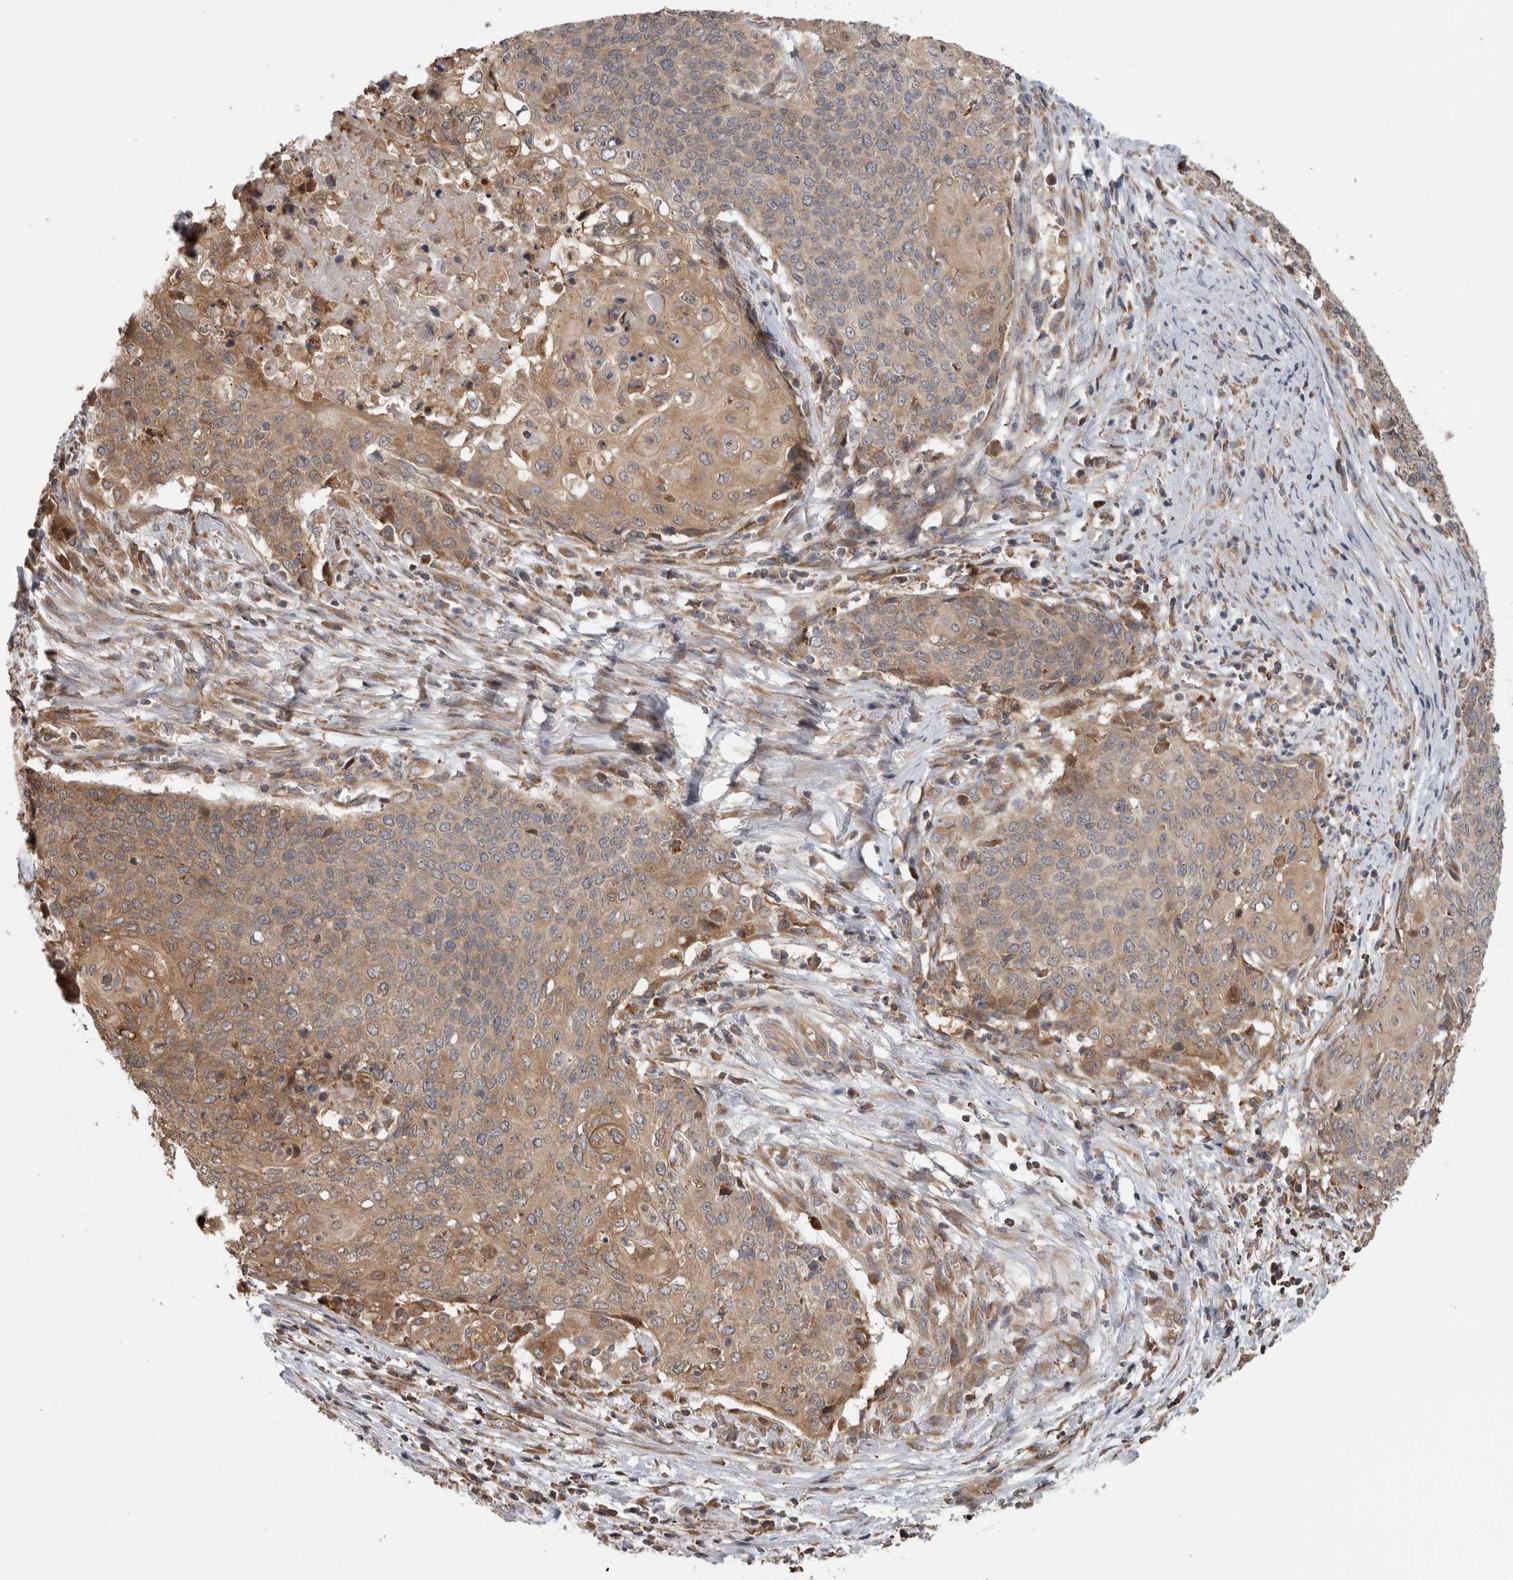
{"staining": {"intensity": "moderate", "quantity": "25%-75%", "location": "cytoplasmic/membranous"}, "tissue": "cervical cancer", "cell_type": "Tumor cells", "image_type": "cancer", "snomed": [{"axis": "morphology", "description": "Squamous cell carcinoma, NOS"}, {"axis": "topography", "description": "Cervix"}], "caption": "Human cervical cancer stained with a protein marker exhibits moderate staining in tumor cells.", "gene": "PARP6", "patient": {"sex": "female", "age": 39}}